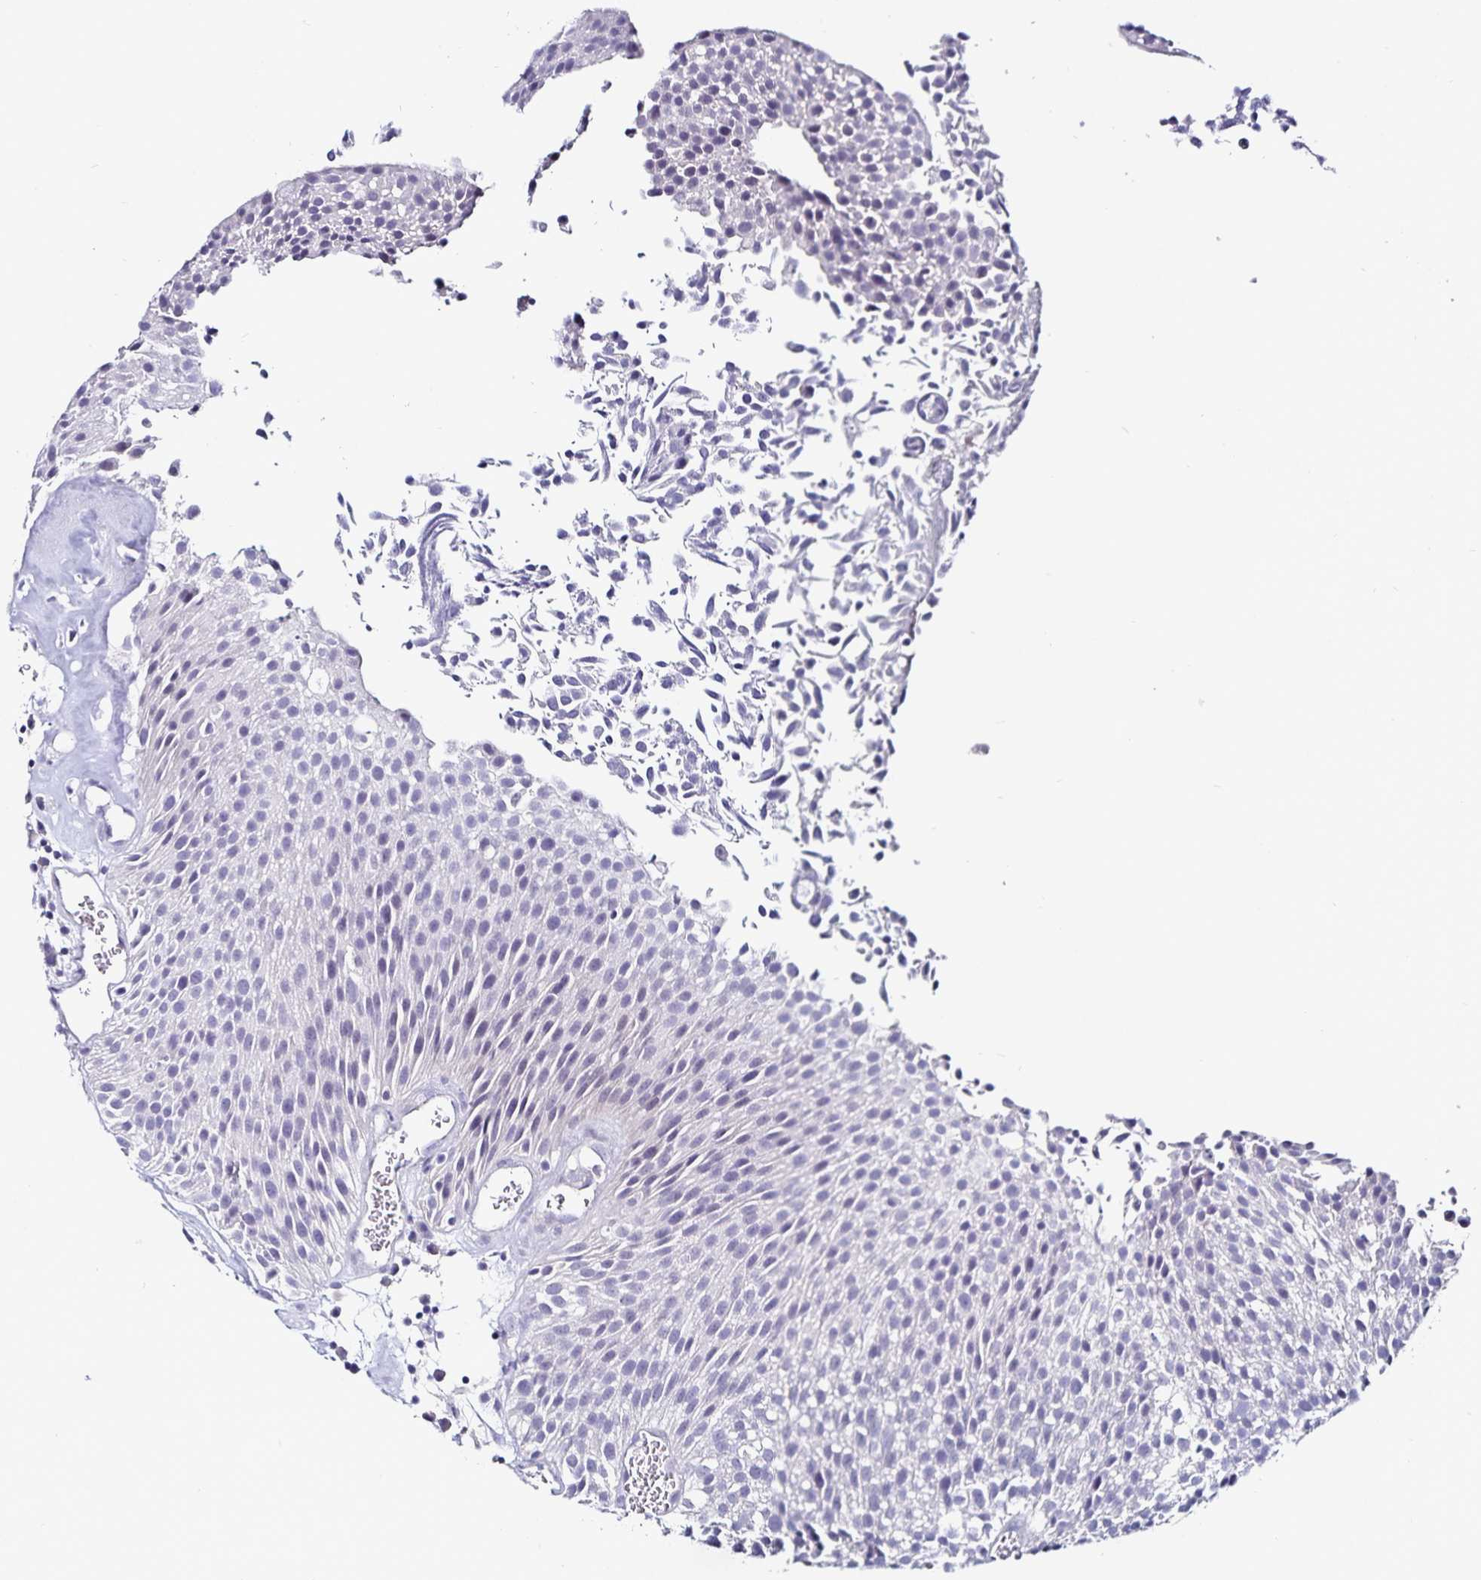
{"staining": {"intensity": "negative", "quantity": "none", "location": "none"}, "tissue": "urothelial cancer", "cell_type": "Tumor cells", "image_type": "cancer", "snomed": [{"axis": "morphology", "description": "Urothelial carcinoma, Low grade"}, {"axis": "topography", "description": "Urinary bladder"}], "caption": "This is an IHC image of low-grade urothelial carcinoma. There is no positivity in tumor cells.", "gene": "TSPAN7", "patient": {"sex": "female", "age": 79}}